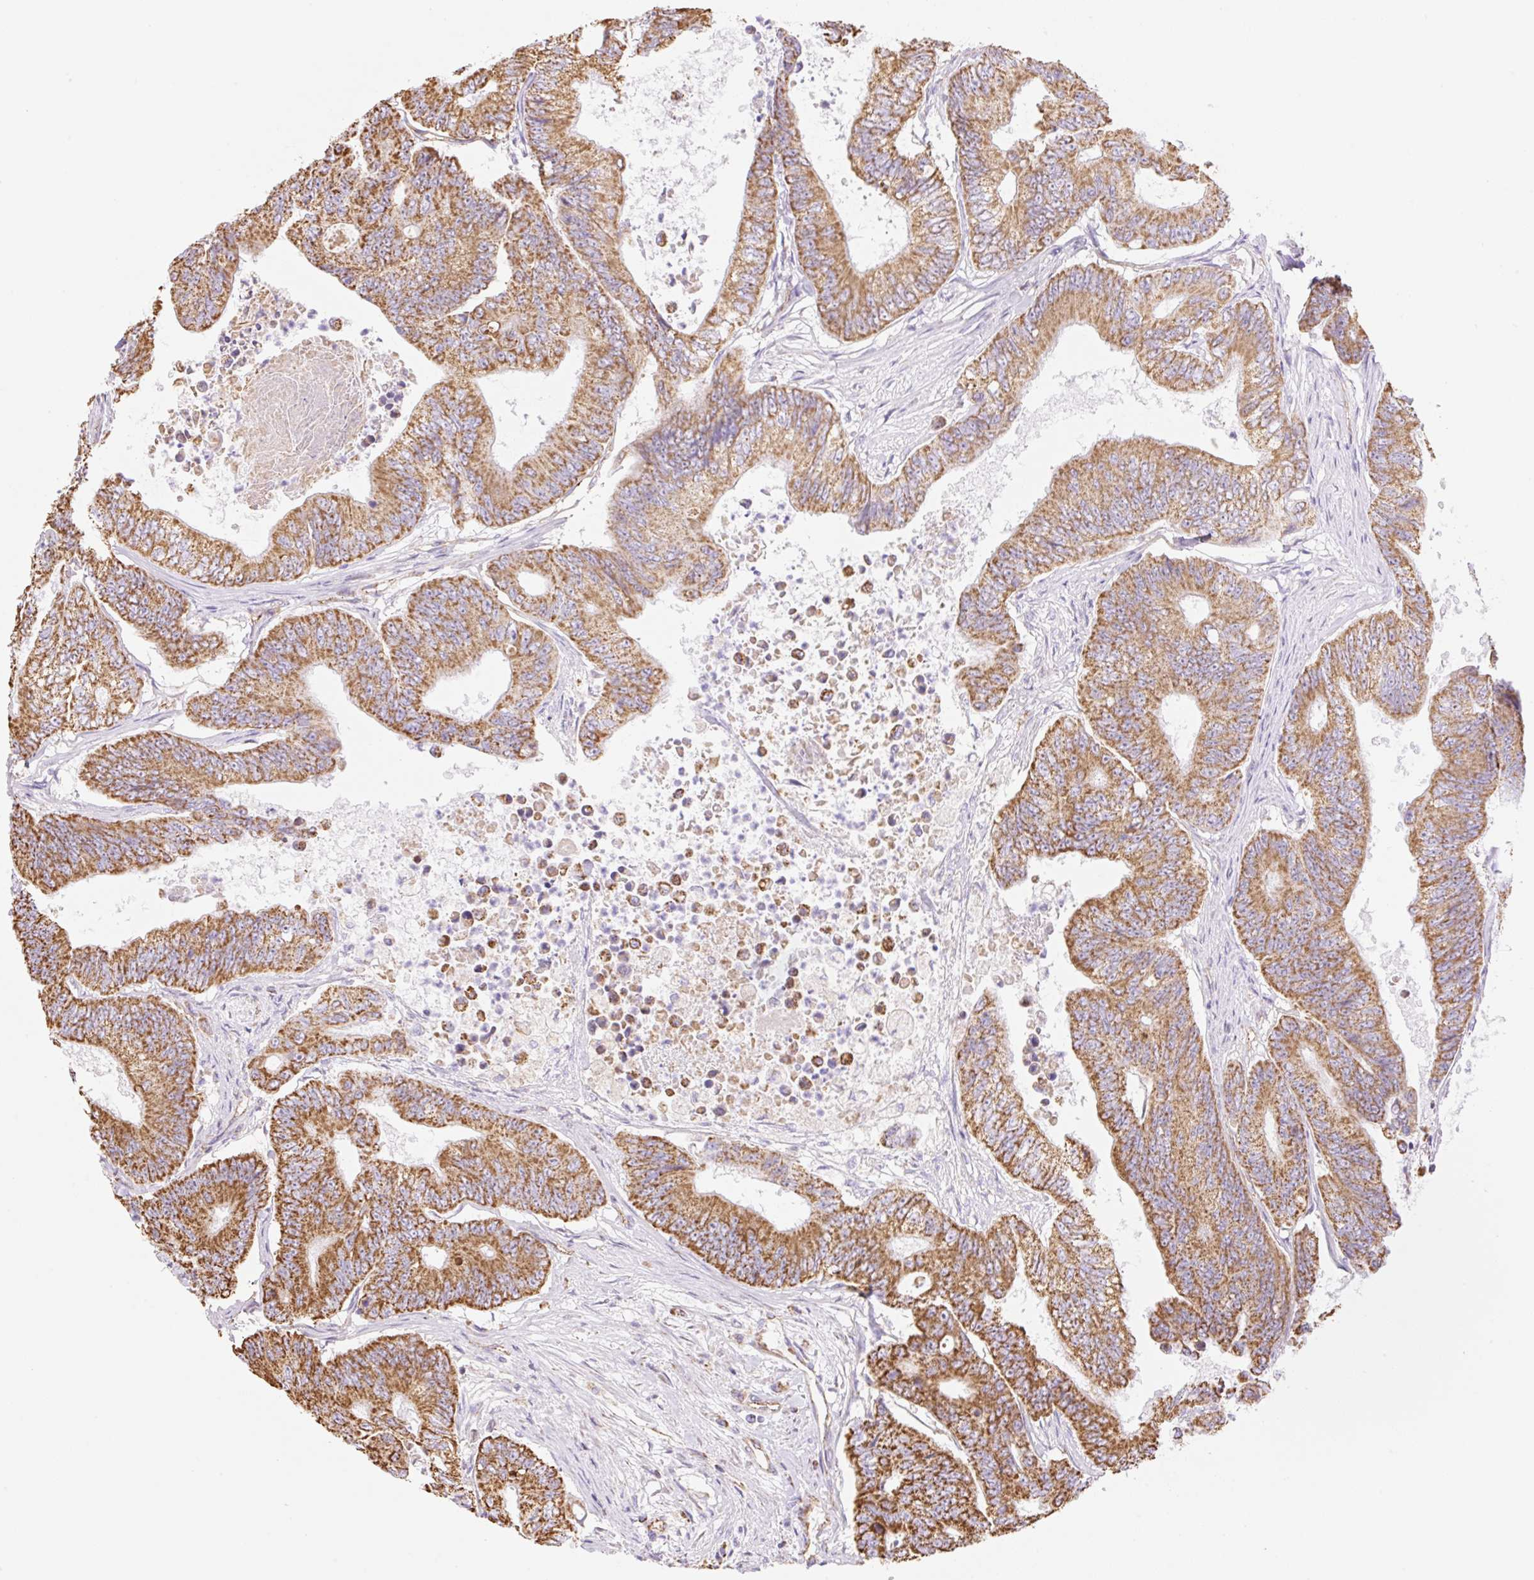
{"staining": {"intensity": "strong", "quantity": ">75%", "location": "cytoplasmic/membranous"}, "tissue": "colorectal cancer", "cell_type": "Tumor cells", "image_type": "cancer", "snomed": [{"axis": "morphology", "description": "Adenocarcinoma, NOS"}, {"axis": "topography", "description": "Colon"}], "caption": "A high amount of strong cytoplasmic/membranous positivity is appreciated in about >75% of tumor cells in colorectal cancer (adenocarcinoma) tissue. (Stains: DAB in brown, nuclei in blue, Microscopy: brightfield microscopy at high magnification).", "gene": "ESAM", "patient": {"sex": "female", "age": 48}}